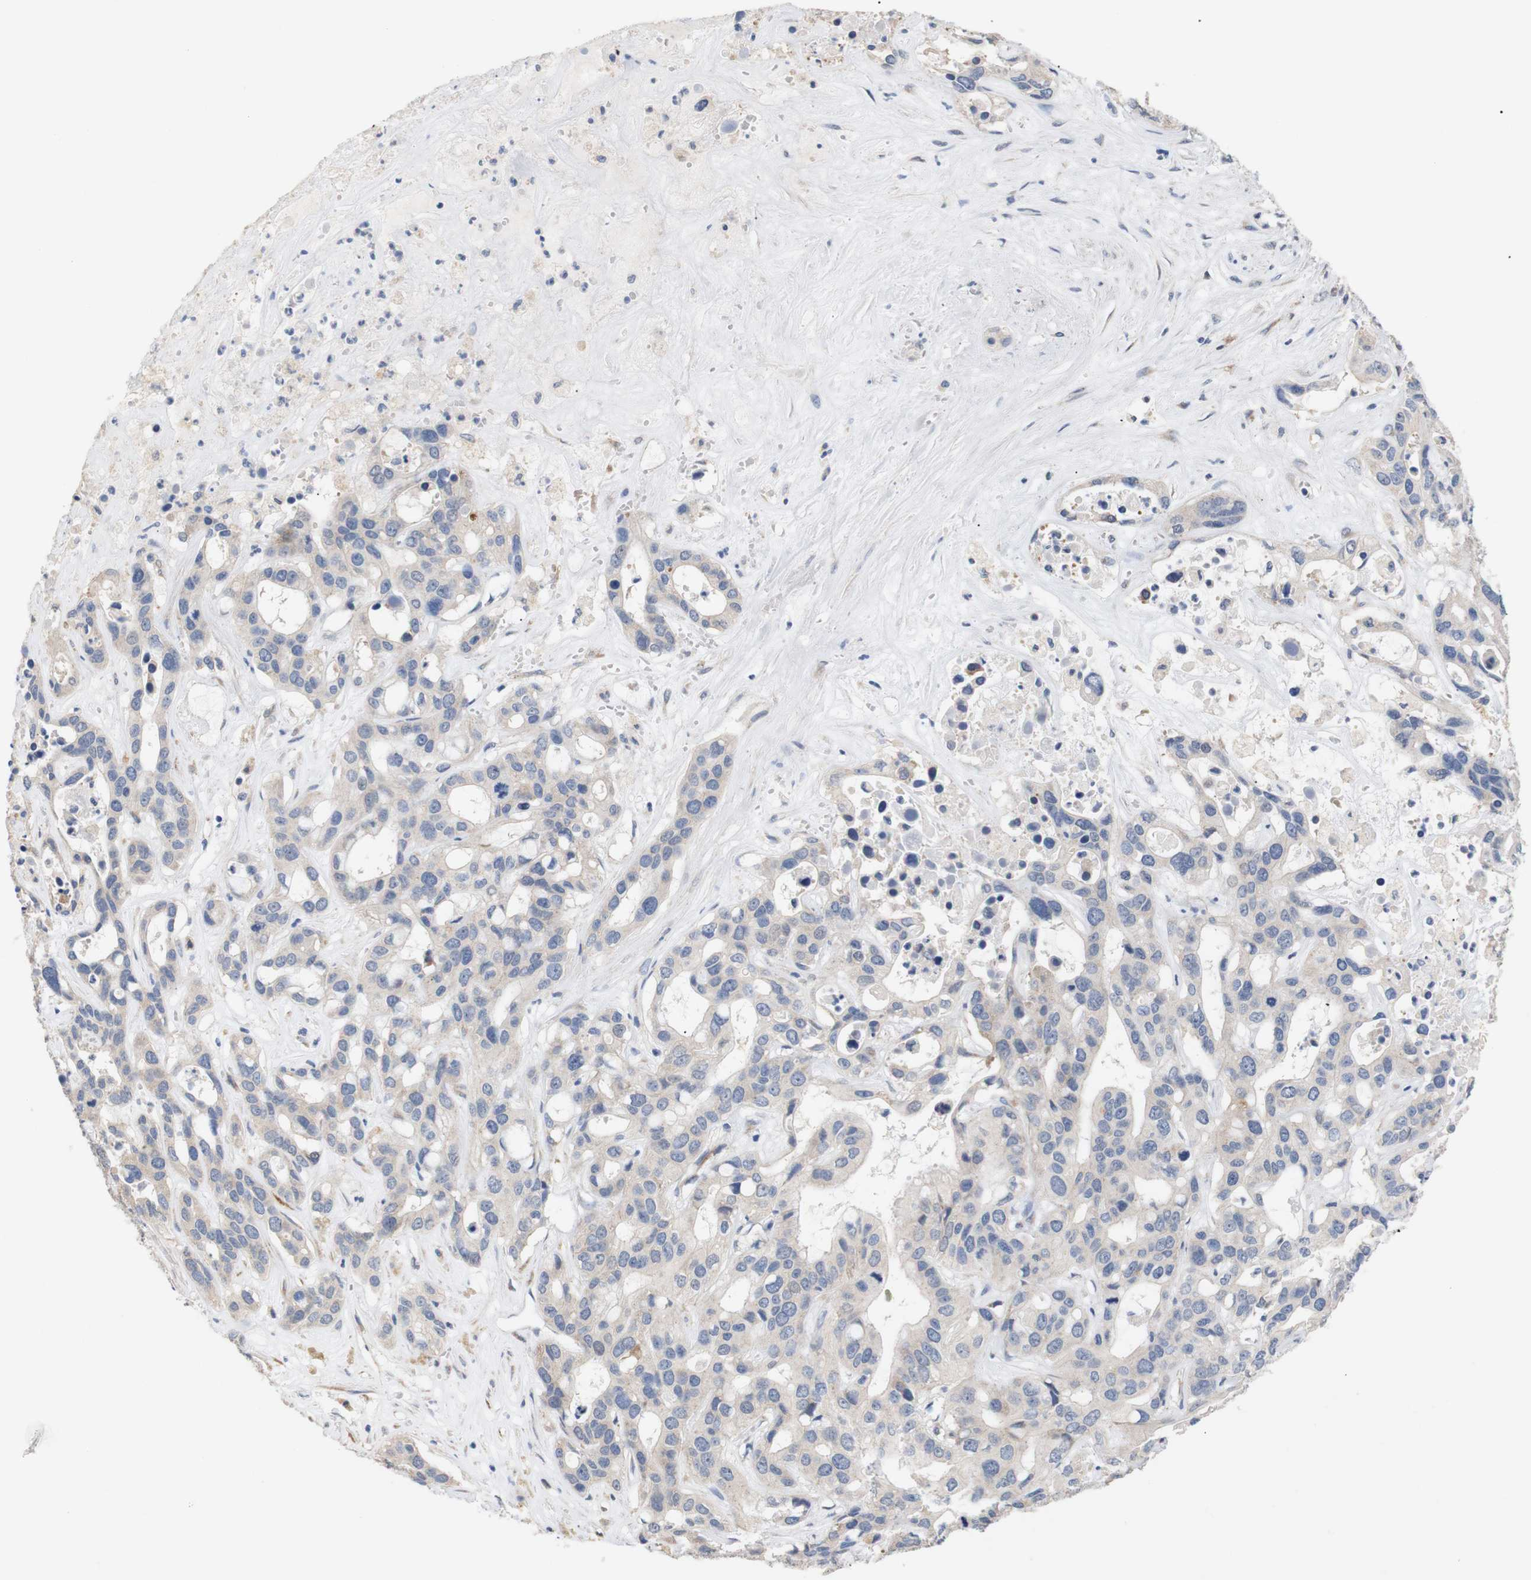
{"staining": {"intensity": "weak", "quantity": ">75%", "location": "cytoplasmic/membranous"}, "tissue": "liver cancer", "cell_type": "Tumor cells", "image_type": "cancer", "snomed": [{"axis": "morphology", "description": "Cholangiocarcinoma"}, {"axis": "topography", "description": "Liver"}], "caption": "A photomicrograph showing weak cytoplasmic/membranous positivity in about >75% of tumor cells in liver cholangiocarcinoma, as visualized by brown immunohistochemical staining.", "gene": "TRIM5", "patient": {"sex": "female", "age": 65}}